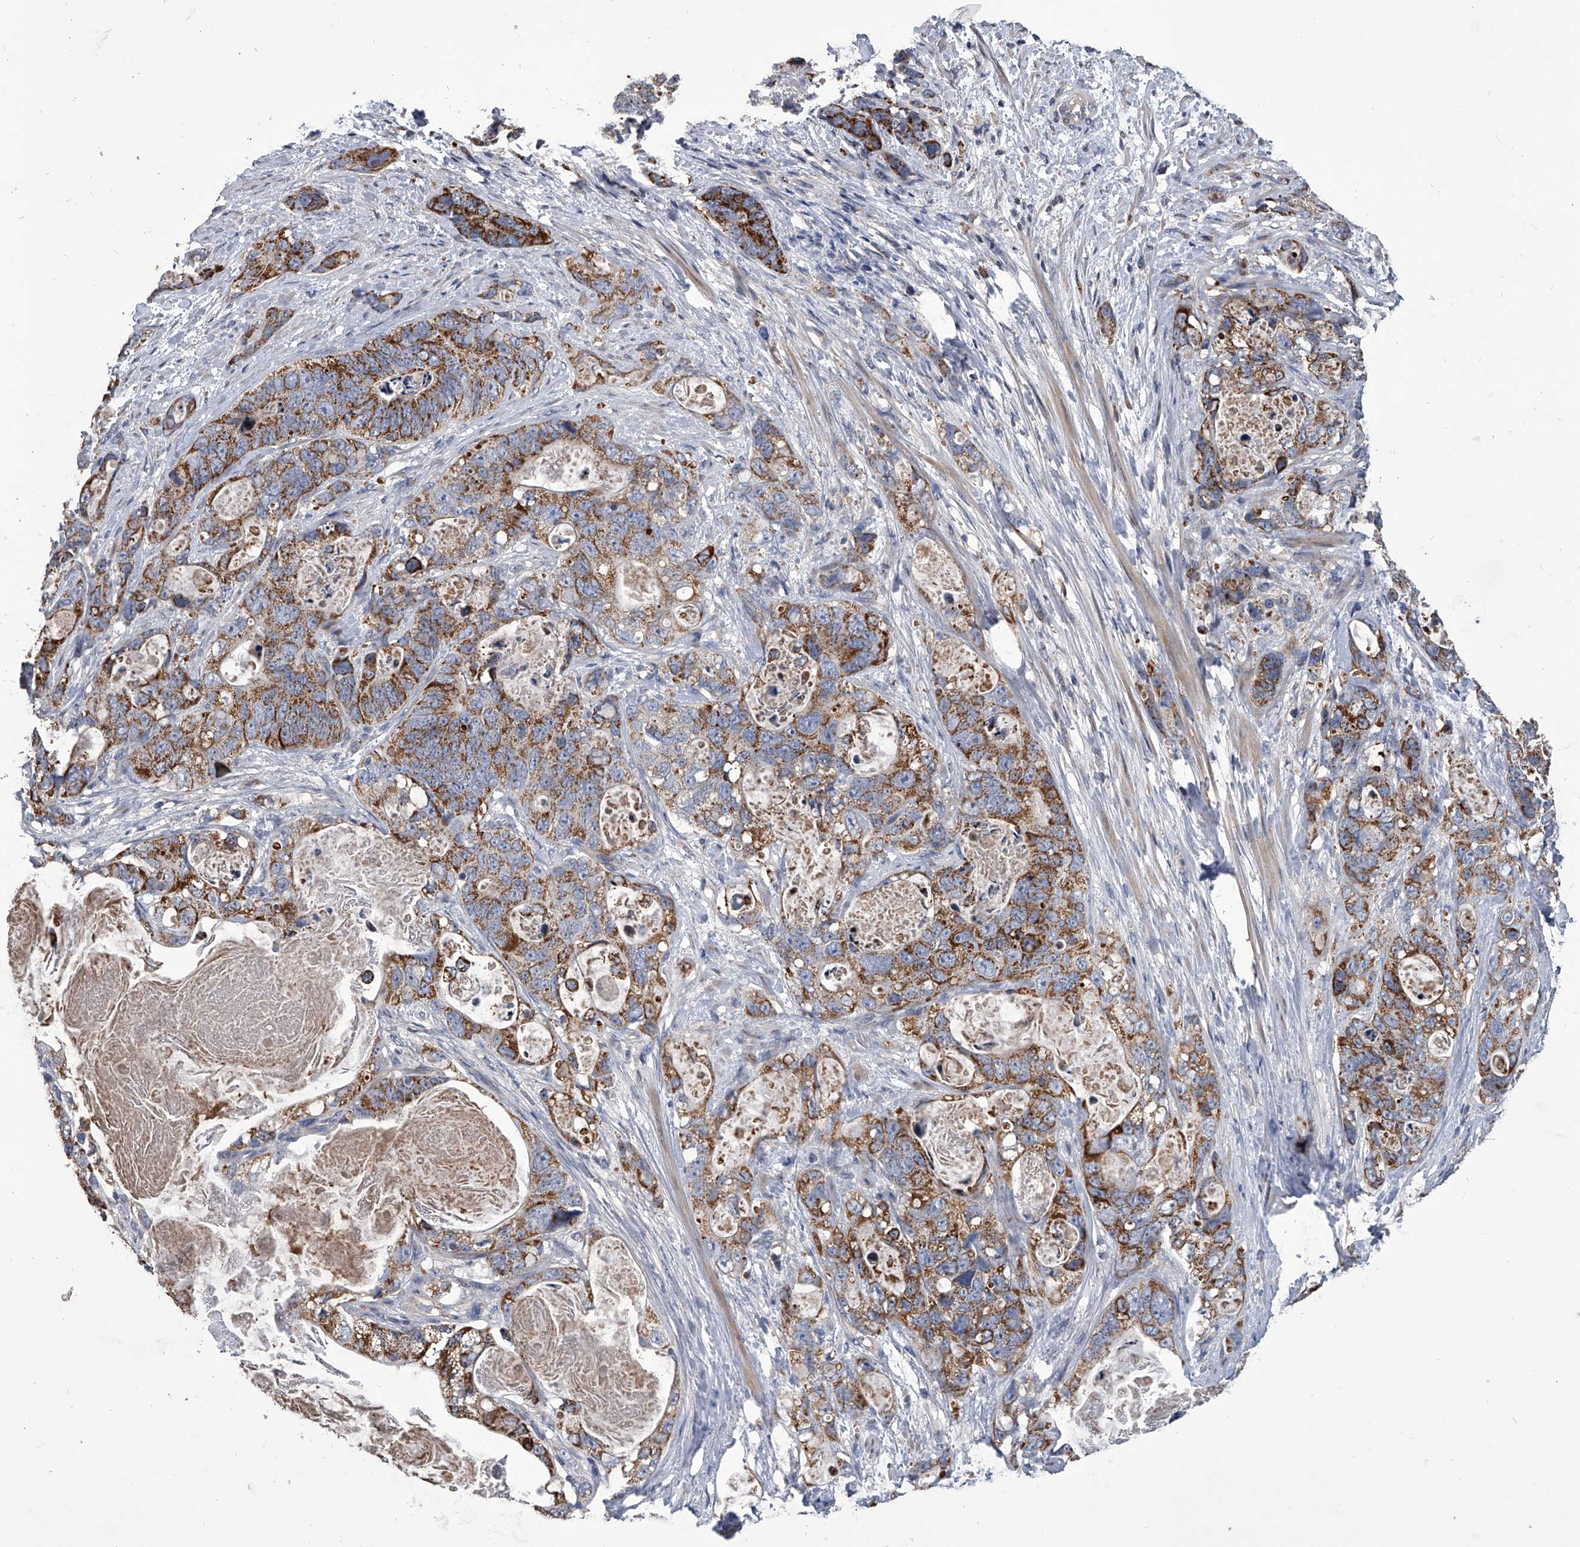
{"staining": {"intensity": "moderate", "quantity": ">75%", "location": "cytoplasmic/membranous"}, "tissue": "stomach cancer", "cell_type": "Tumor cells", "image_type": "cancer", "snomed": [{"axis": "morphology", "description": "Normal tissue, NOS"}, {"axis": "morphology", "description": "Adenocarcinoma, NOS"}, {"axis": "topography", "description": "Stomach"}], "caption": "Immunohistochemical staining of stomach cancer (adenocarcinoma) reveals moderate cytoplasmic/membranous protein staining in approximately >75% of tumor cells. (Brightfield microscopy of DAB IHC at high magnification).", "gene": "NRP1", "patient": {"sex": "female", "age": 89}}